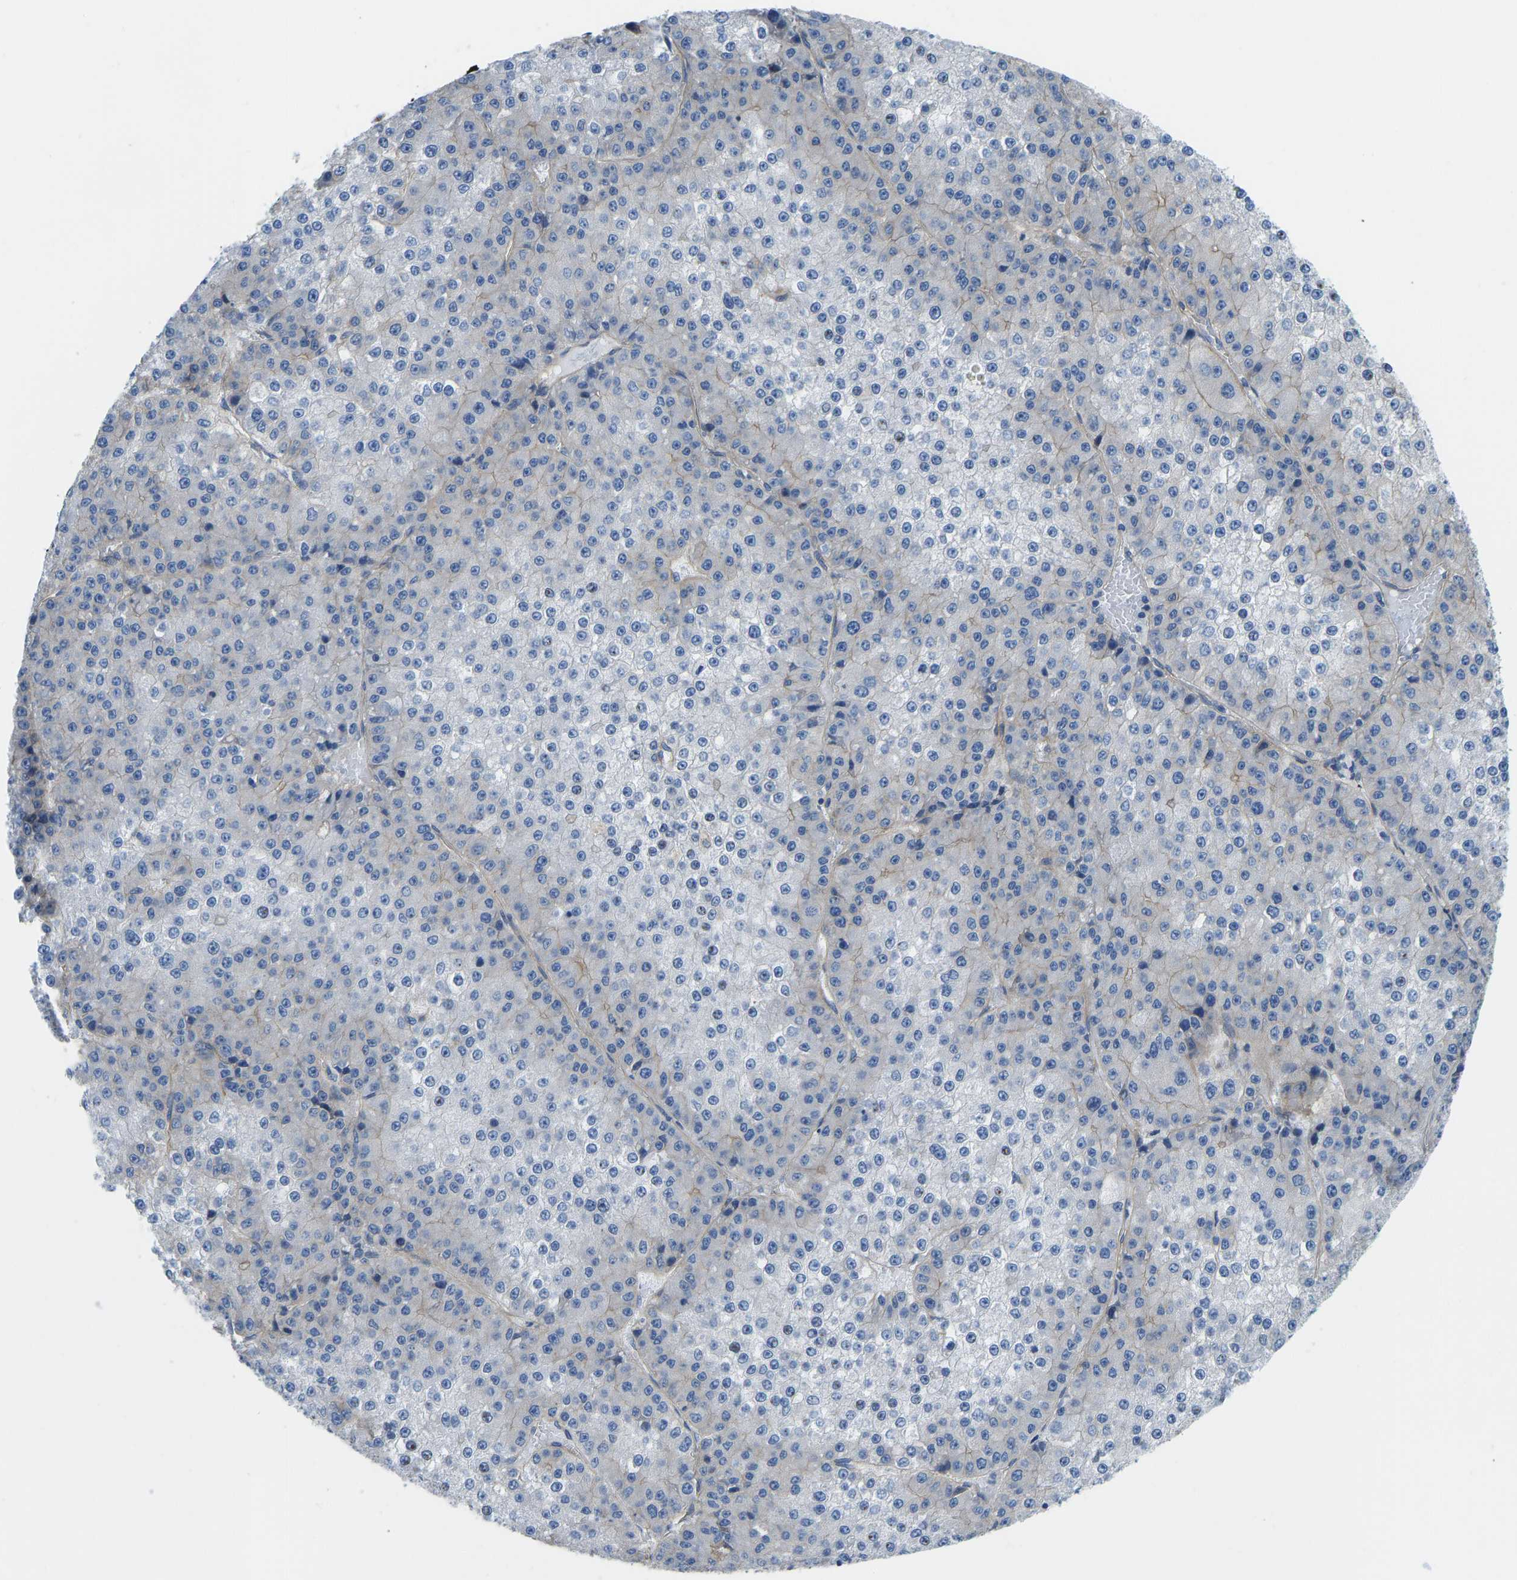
{"staining": {"intensity": "negative", "quantity": "none", "location": "none"}, "tissue": "liver cancer", "cell_type": "Tumor cells", "image_type": "cancer", "snomed": [{"axis": "morphology", "description": "Carcinoma, Hepatocellular, NOS"}, {"axis": "topography", "description": "Liver"}], "caption": "A photomicrograph of human liver hepatocellular carcinoma is negative for staining in tumor cells. Brightfield microscopy of immunohistochemistry stained with DAB (brown) and hematoxylin (blue), captured at high magnification.", "gene": "CHAD", "patient": {"sex": "female", "age": 73}}